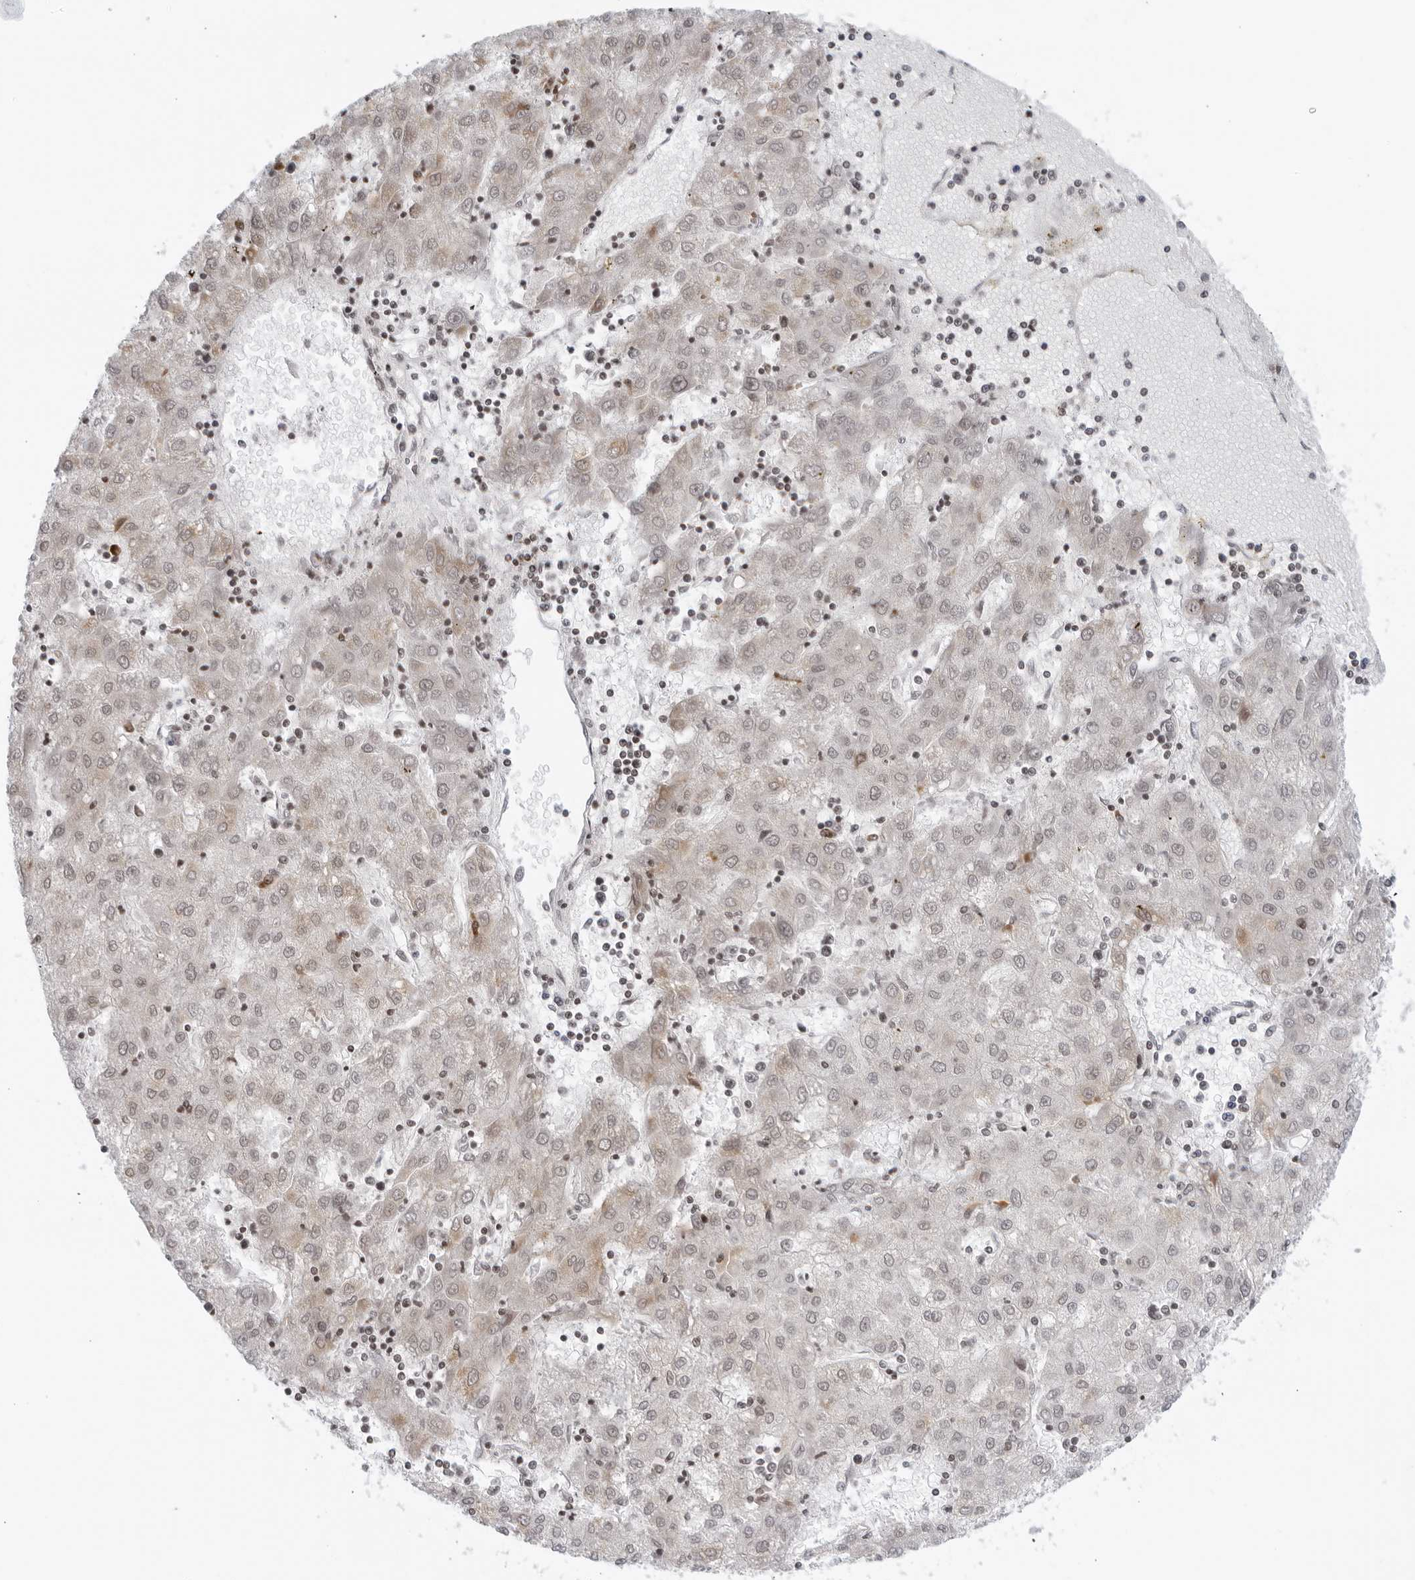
{"staining": {"intensity": "negative", "quantity": "none", "location": "none"}, "tissue": "liver cancer", "cell_type": "Tumor cells", "image_type": "cancer", "snomed": [{"axis": "morphology", "description": "Carcinoma, Hepatocellular, NOS"}, {"axis": "topography", "description": "Liver"}], "caption": "The histopathology image exhibits no significant expression in tumor cells of hepatocellular carcinoma (liver).", "gene": "RAB11FIP3", "patient": {"sex": "male", "age": 72}}